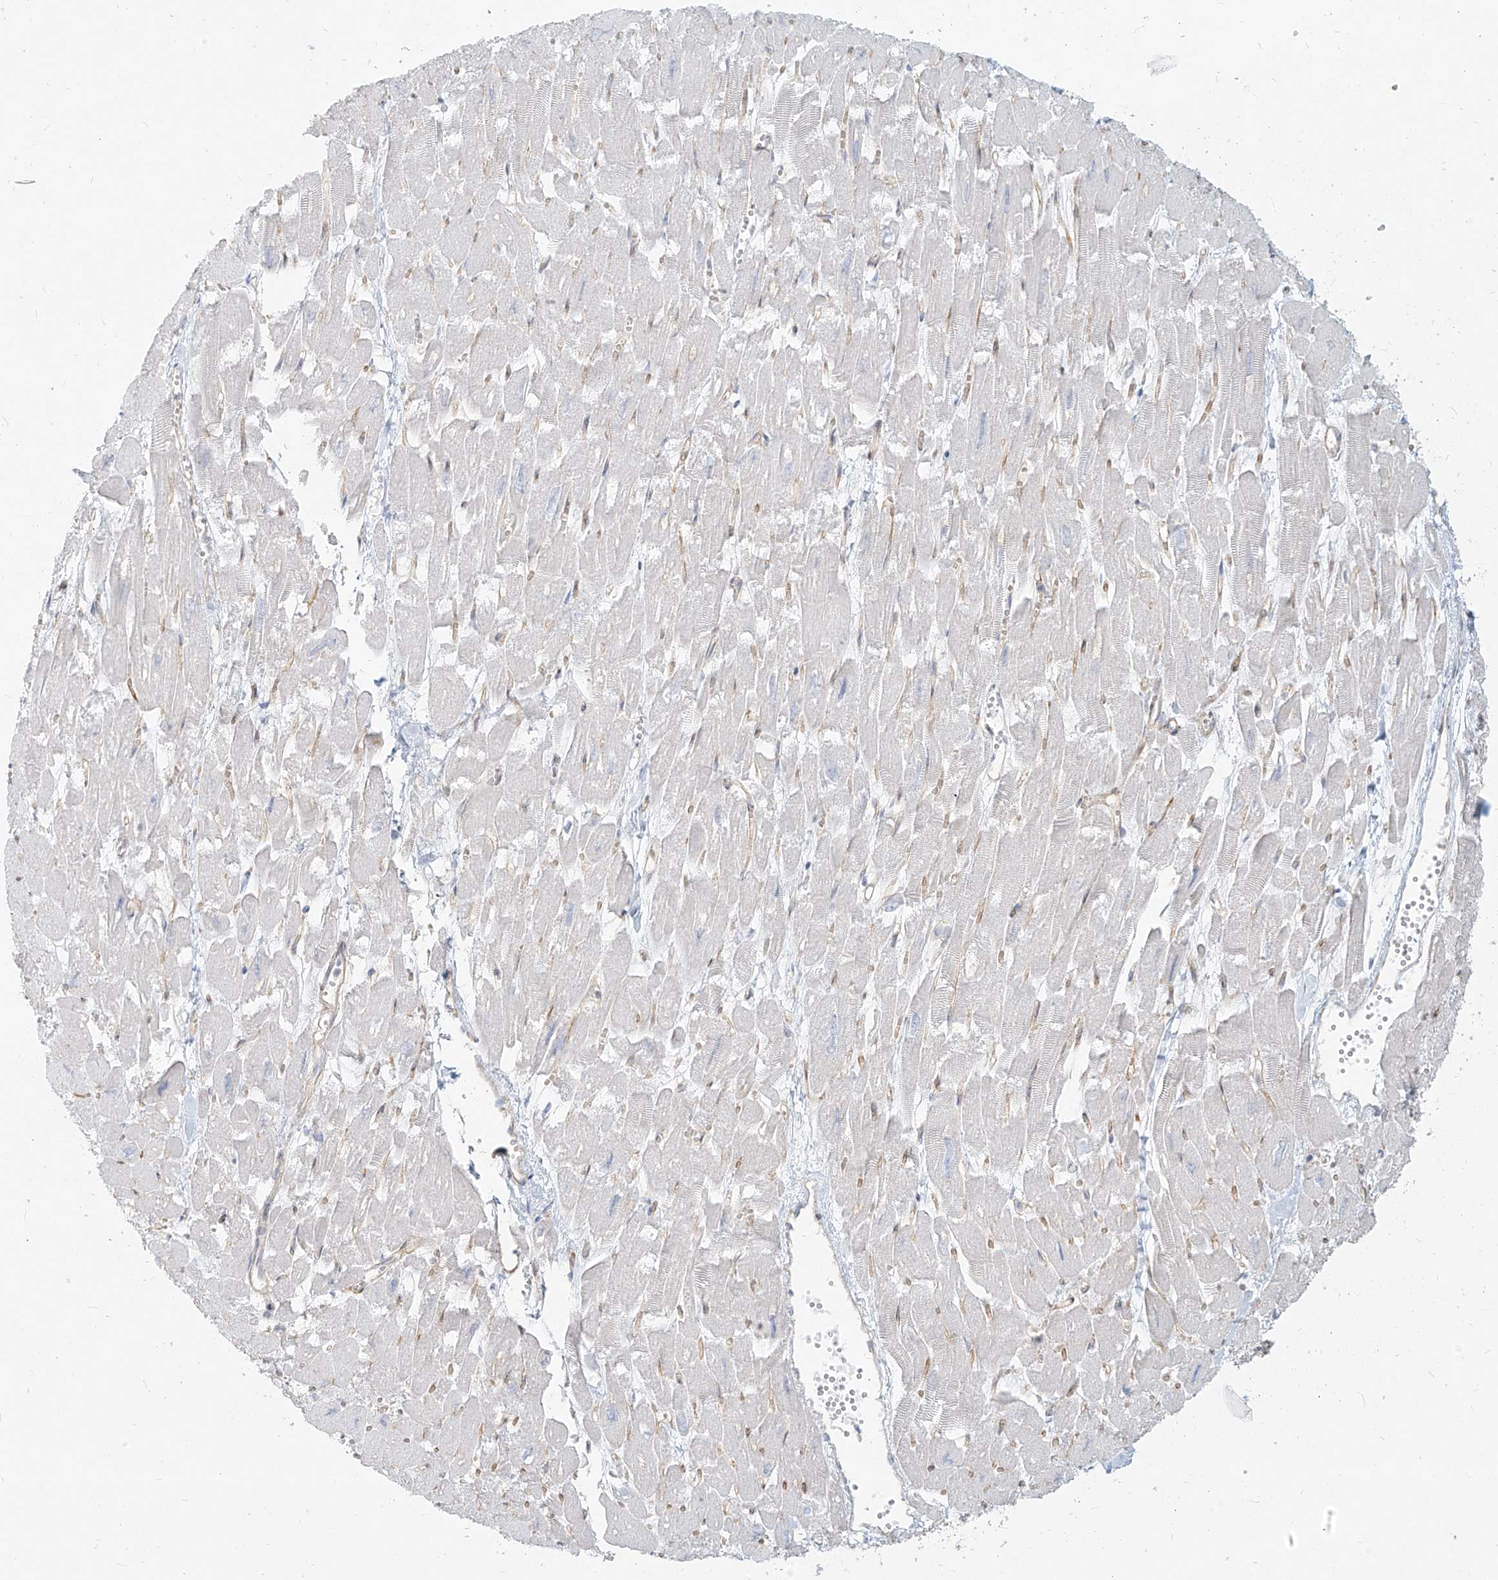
{"staining": {"intensity": "weak", "quantity": "<25%", "location": "cytoplasmic/membranous"}, "tissue": "heart muscle", "cell_type": "Cardiomyocytes", "image_type": "normal", "snomed": [{"axis": "morphology", "description": "Normal tissue, NOS"}, {"axis": "topography", "description": "Heart"}], "caption": "Human heart muscle stained for a protein using IHC reveals no positivity in cardiomyocytes.", "gene": "ITPKB", "patient": {"sex": "male", "age": 54}}